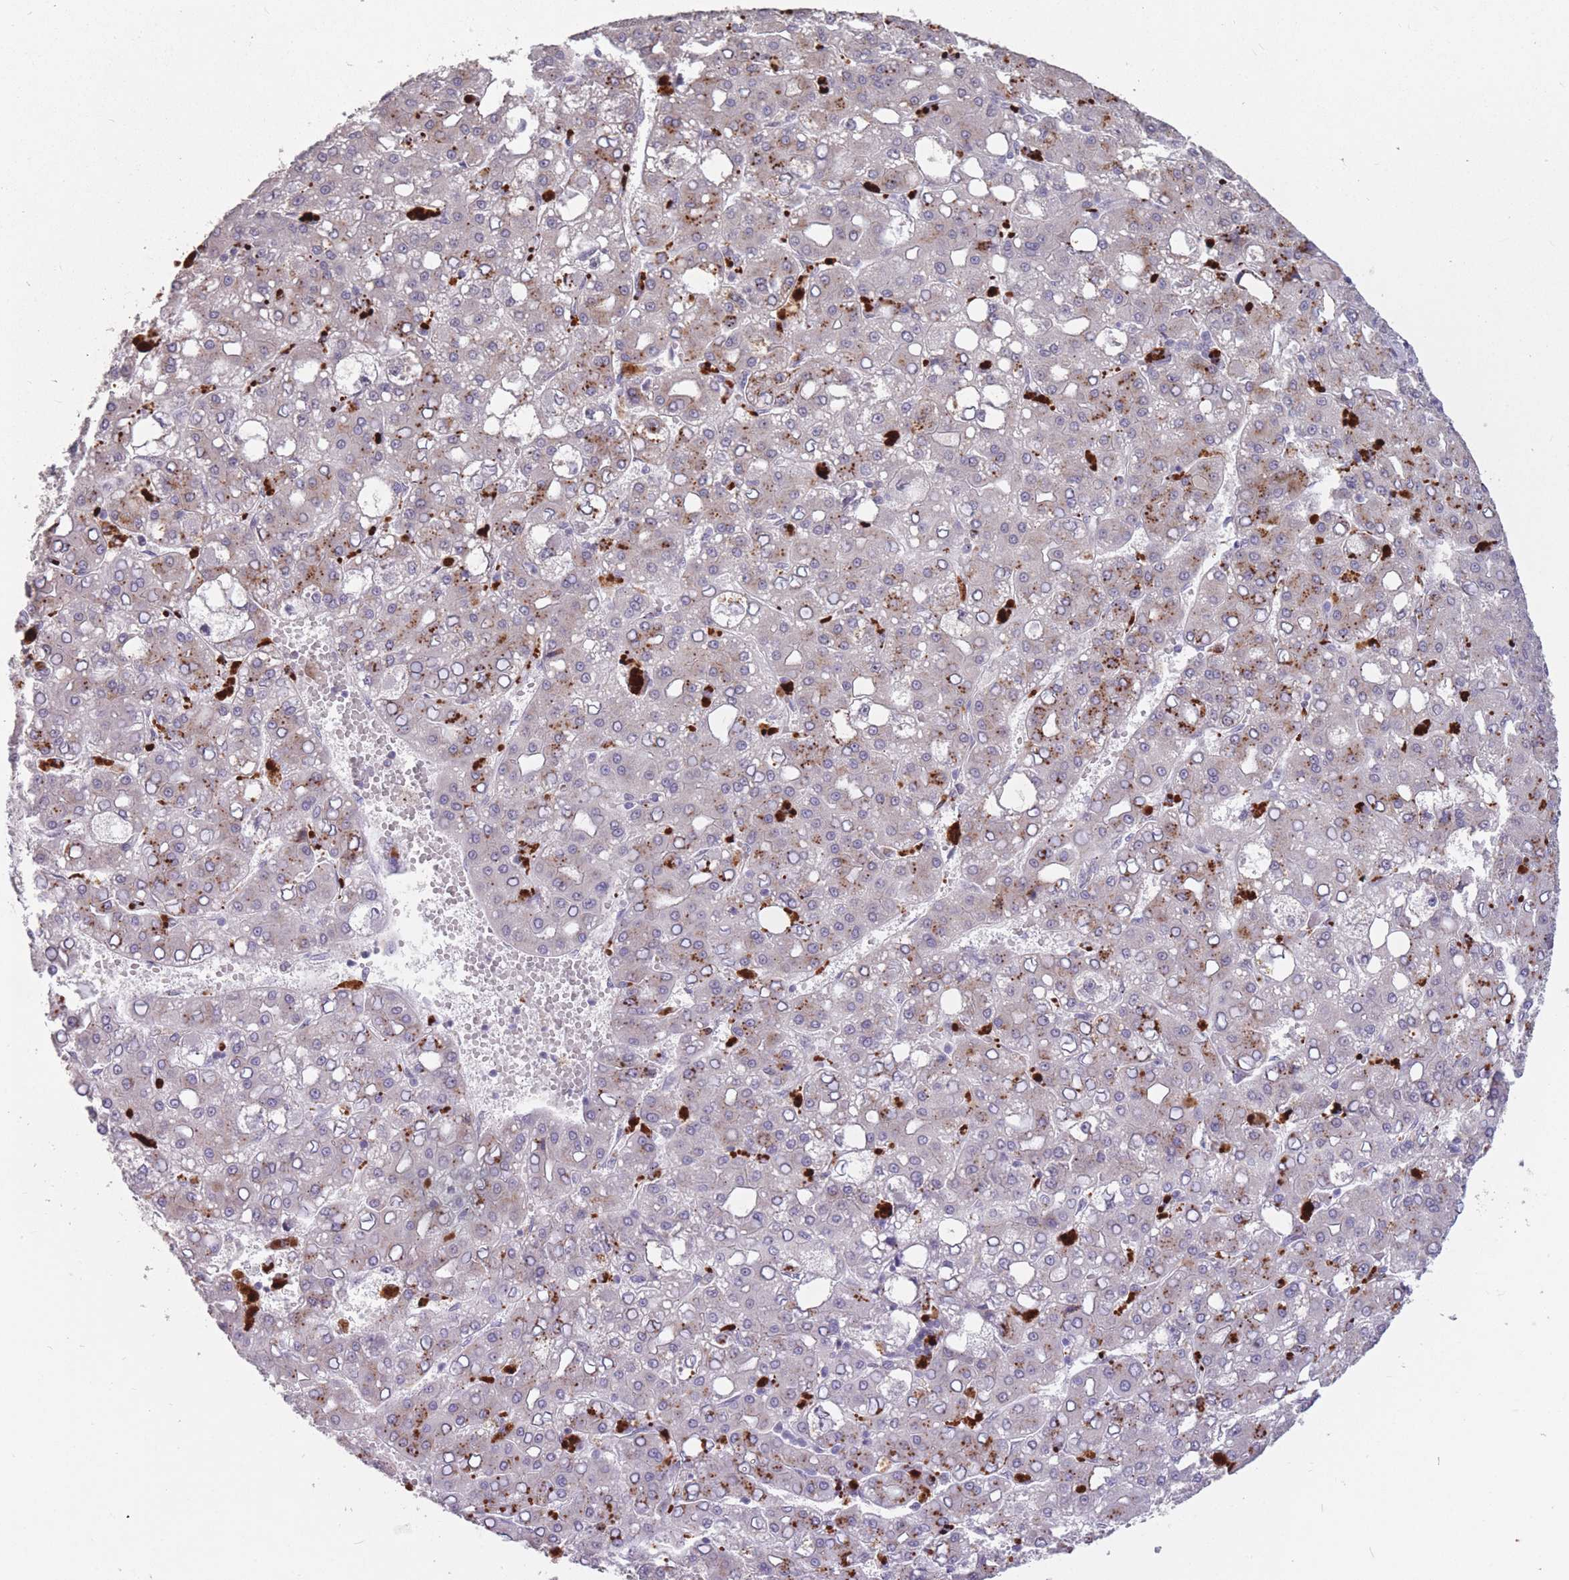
{"staining": {"intensity": "negative", "quantity": "none", "location": "none"}, "tissue": "liver cancer", "cell_type": "Tumor cells", "image_type": "cancer", "snomed": [{"axis": "morphology", "description": "Carcinoma, Hepatocellular, NOS"}, {"axis": "topography", "description": "Liver"}], "caption": "Immunohistochemical staining of liver cancer exhibits no significant positivity in tumor cells.", "gene": "HNRNPUL1", "patient": {"sex": "male", "age": 65}}